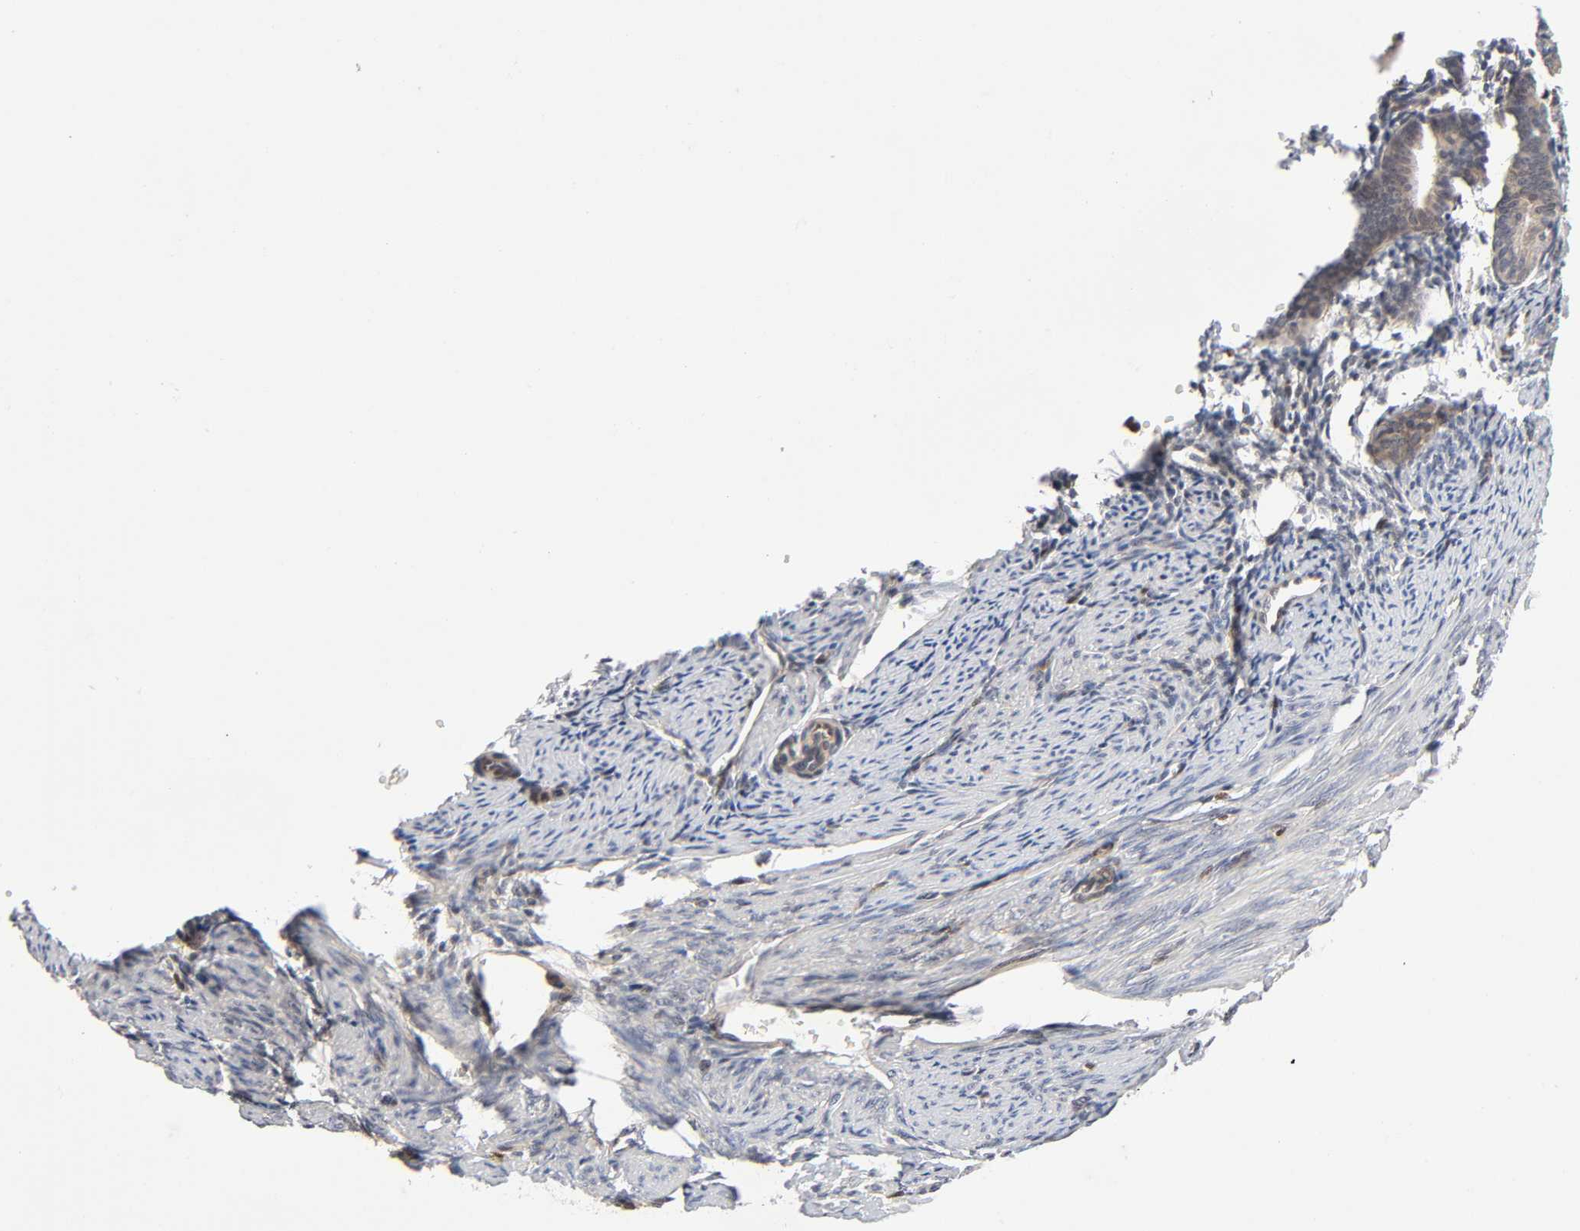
{"staining": {"intensity": "negative", "quantity": "none", "location": "none"}, "tissue": "endometrium", "cell_type": "Cells in endometrial stroma", "image_type": "normal", "snomed": [{"axis": "morphology", "description": "Normal tissue, NOS"}, {"axis": "topography", "description": "Endometrium"}], "caption": "IHC photomicrograph of benign human endometrium stained for a protein (brown), which displays no staining in cells in endometrial stroma.", "gene": "PTEN", "patient": {"sex": "female", "age": 61}}